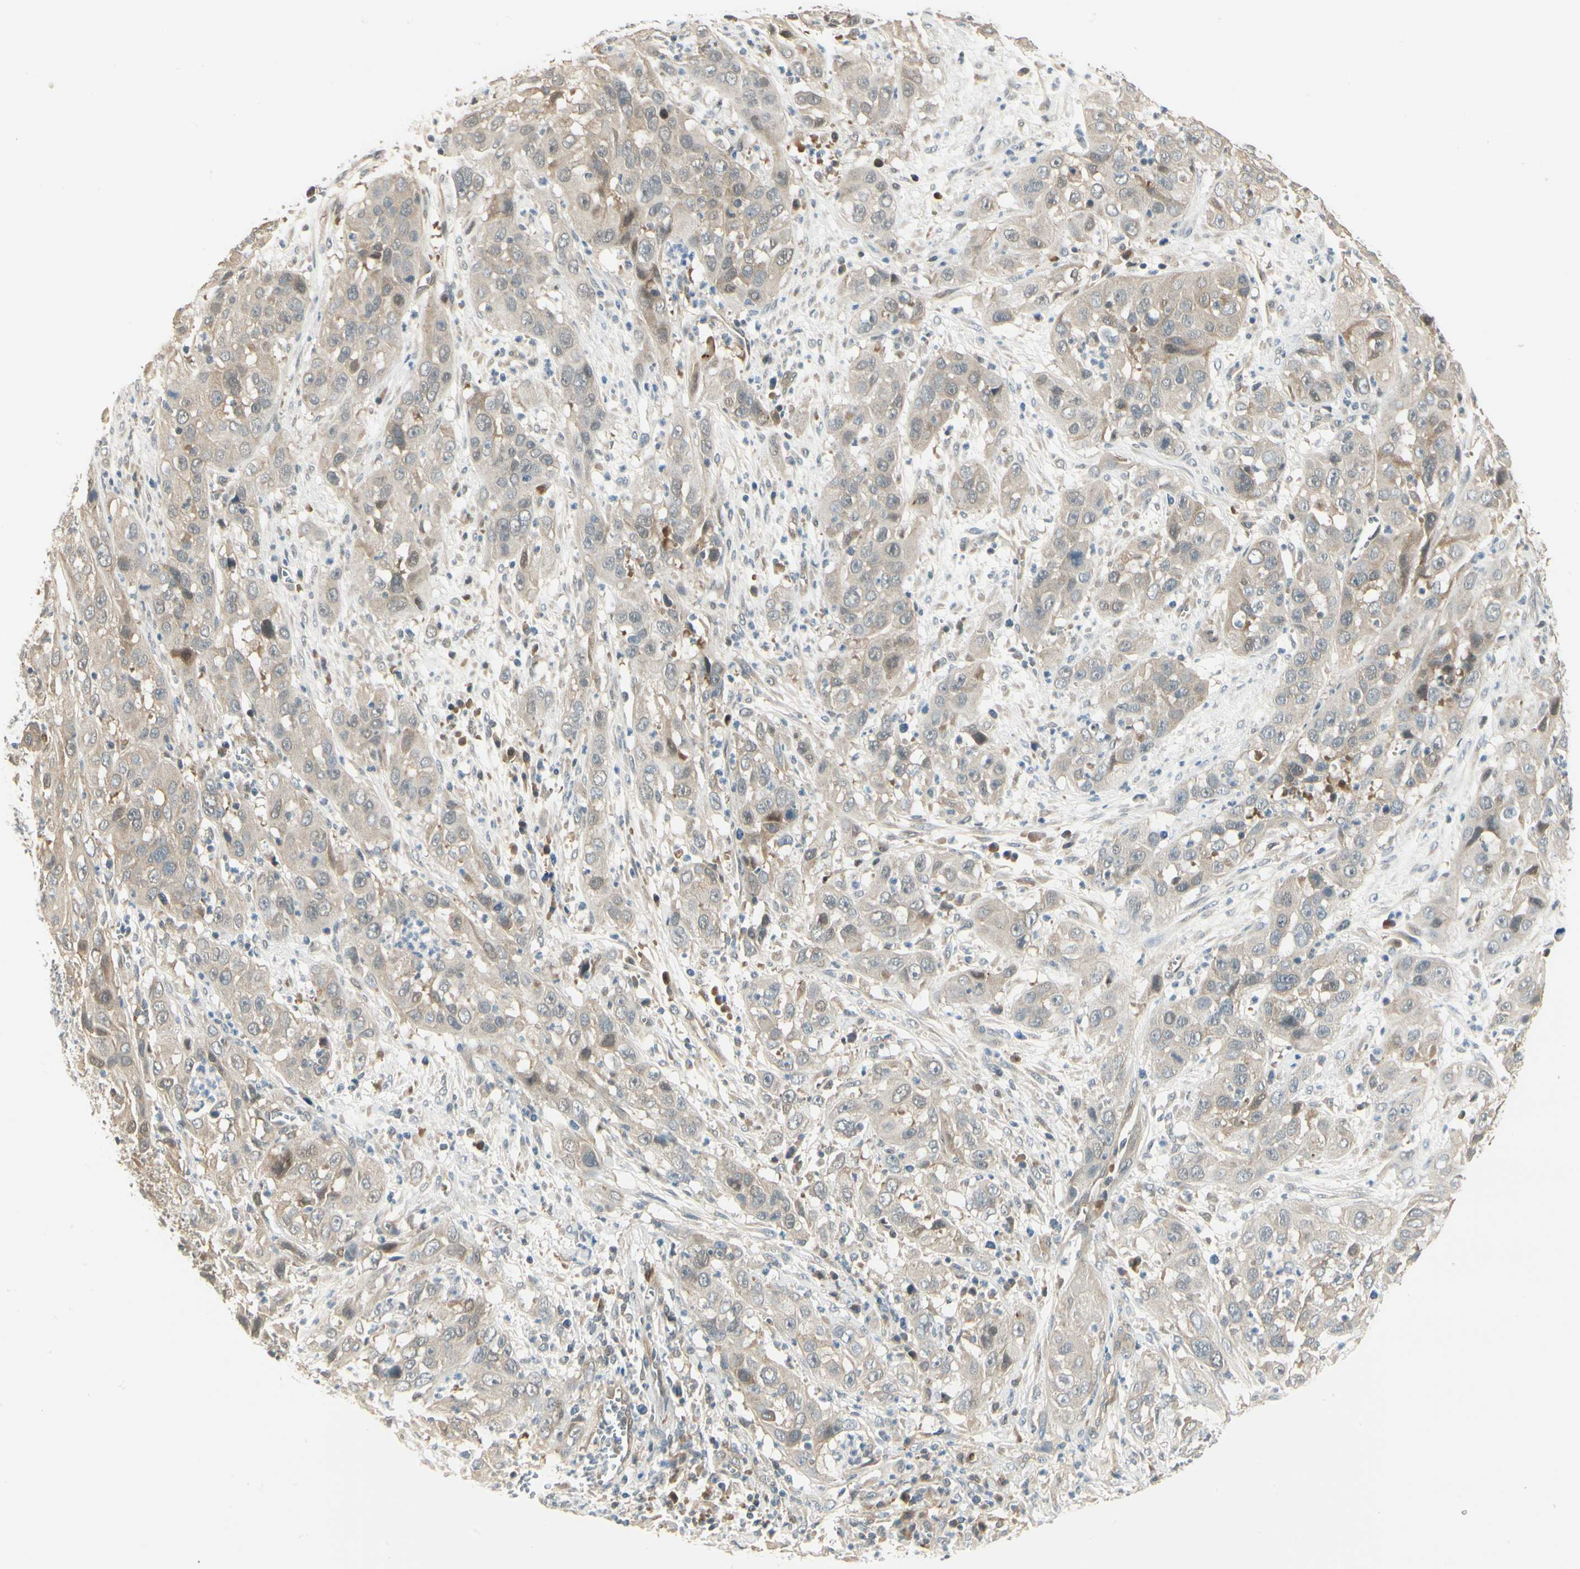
{"staining": {"intensity": "weak", "quantity": "<25%", "location": "cytoplasmic/membranous"}, "tissue": "cervical cancer", "cell_type": "Tumor cells", "image_type": "cancer", "snomed": [{"axis": "morphology", "description": "Squamous cell carcinoma, NOS"}, {"axis": "topography", "description": "Cervix"}], "caption": "This is a image of immunohistochemistry staining of squamous cell carcinoma (cervical), which shows no staining in tumor cells.", "gene": "EPHB3", "patient": {"sex": "female", "age": 32}}